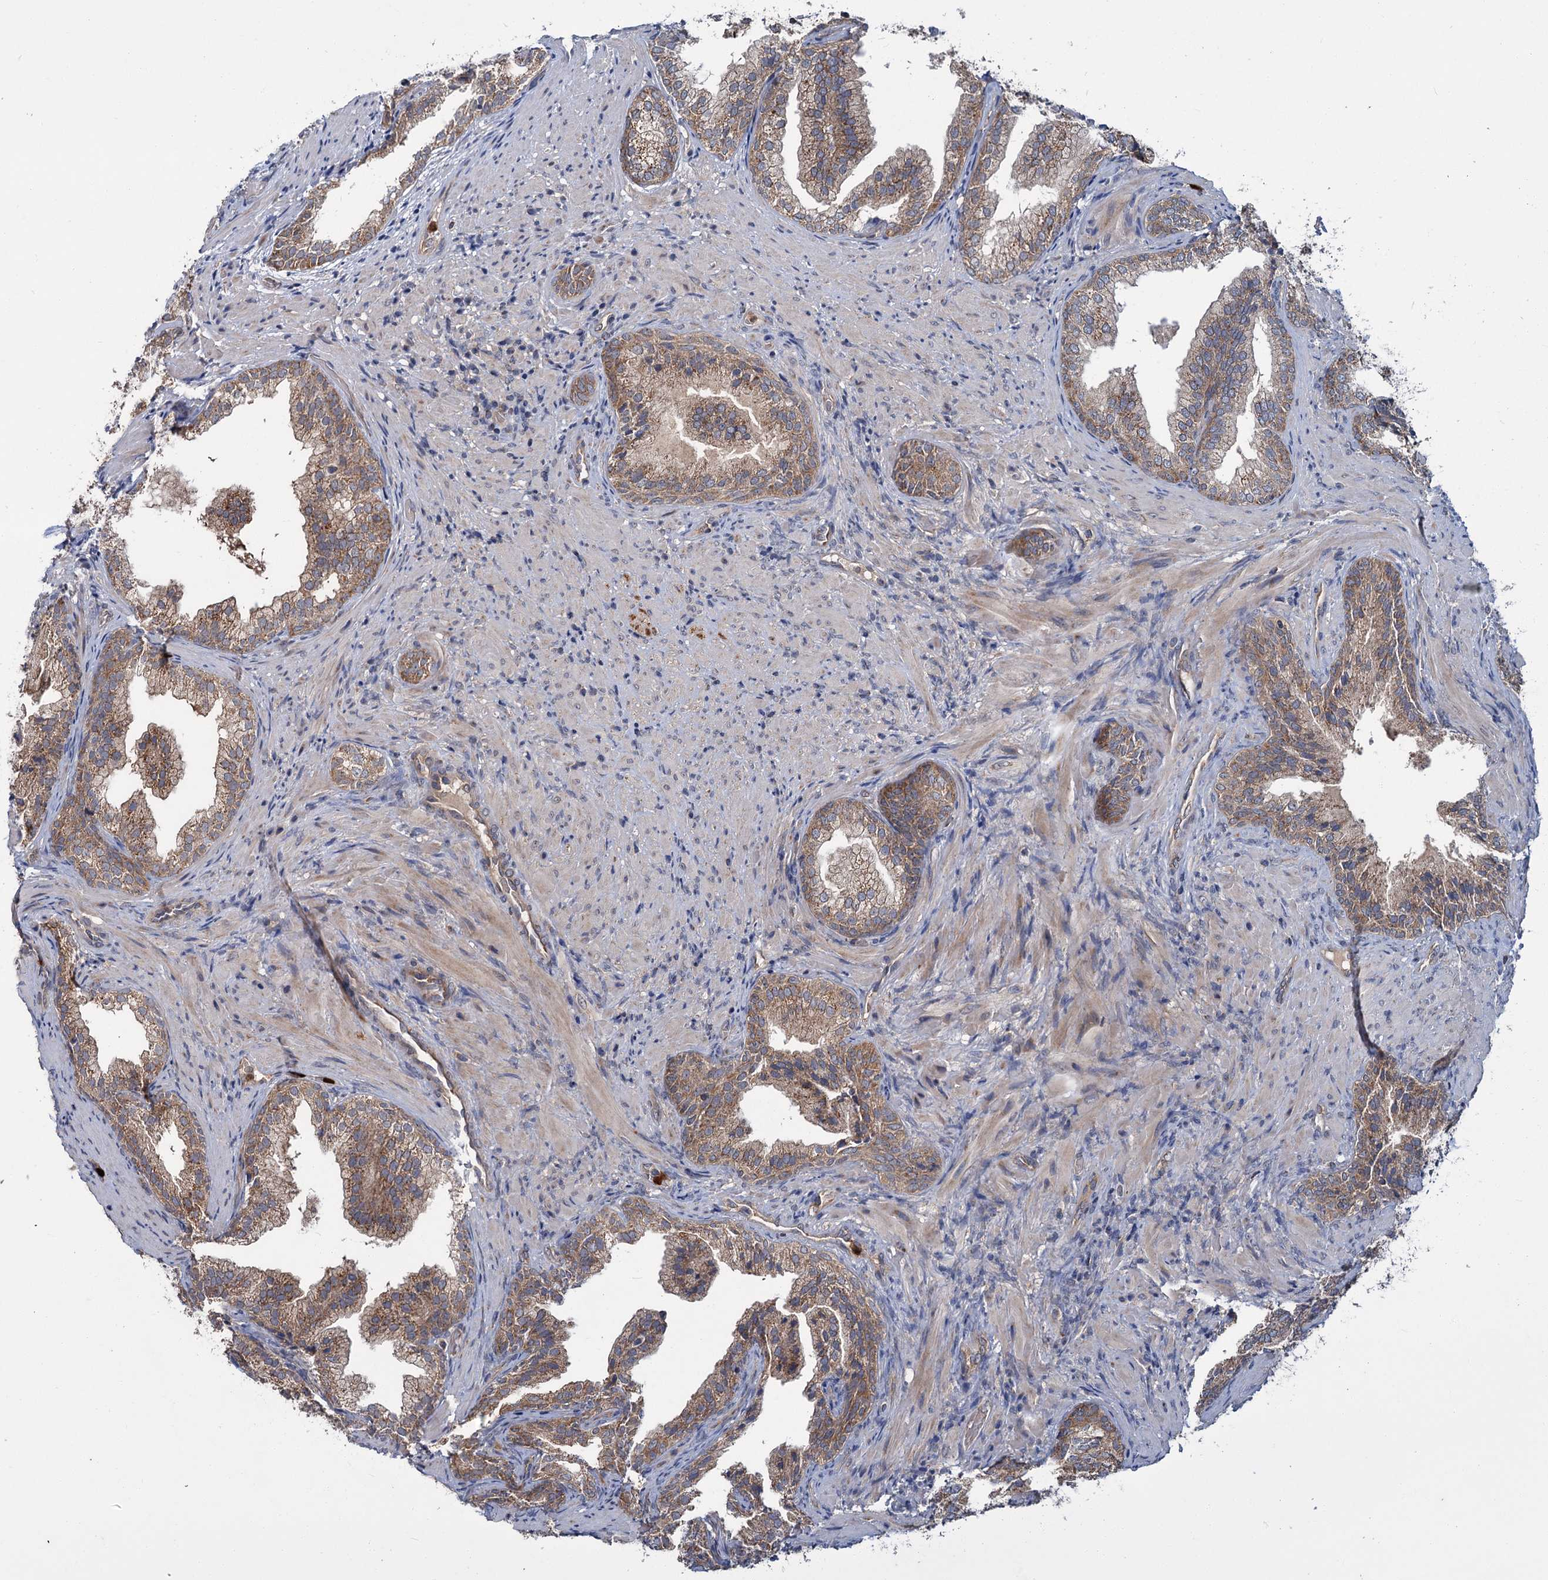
{"staining": {"intensity": "moderate", "quantity": "25%-75%", "location": "cytoplasmic/membranous"}, "tissue": "prostate", "cell_type": "Glandular cells", "image_type": "normal", "snomed": [{"axis": "morphology", "description": "Normal tissue, NOS"}, {"axis": "topography", "description": "Prostate"}], "caption": "This is an image of immunohistochemistry (IHC) staining of unremarkable prostate, which shows moderate positivity in the cytoplasmic/membranous of glandular cells.", "gene": "DYNC2H1", "patient": {"sex": "male", "age": 76}}